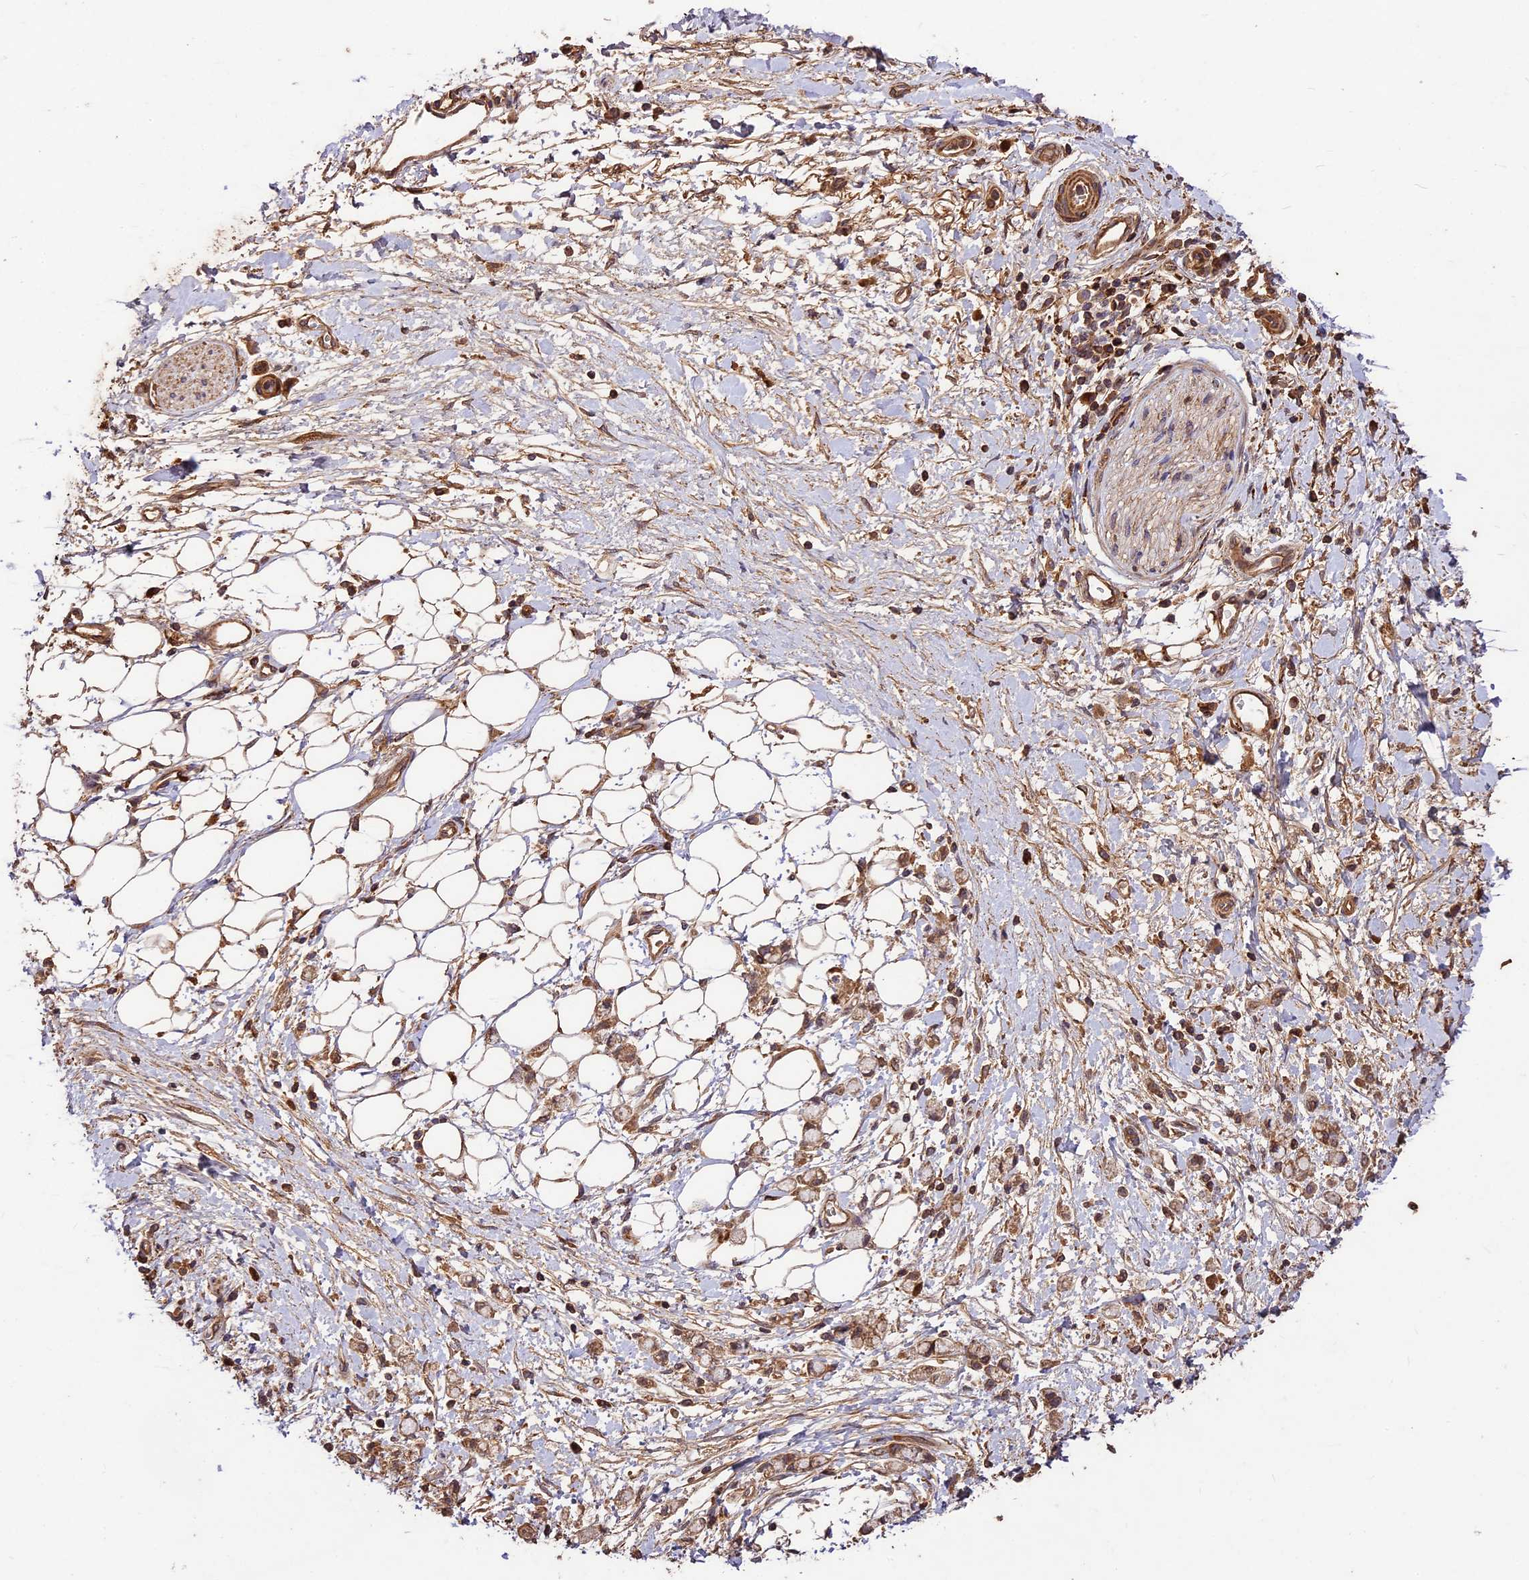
{"staining": {"intensity": "weak", "quantity": ">75%", "location": "cytoplasmic/membranous"}, "tissue": "stomach cancer", "cell_type": "Tumor cells", "image_type": "cancer", "snomed": [{"axis": "morphology", "description": "Adenocarcinoma, NOS"}, {"axis": "topography", "description": "Stomach"}], "caption": "Immunohistochemistry image of adenocarcinoma (stomach) stained for a protein (brown), which displays low levels of weak cytoplasmic/membranous positivity in approximately >75% of tumor cells.", "gene": "CRLF1", "patient": {"sex": "female", "age": 60}}